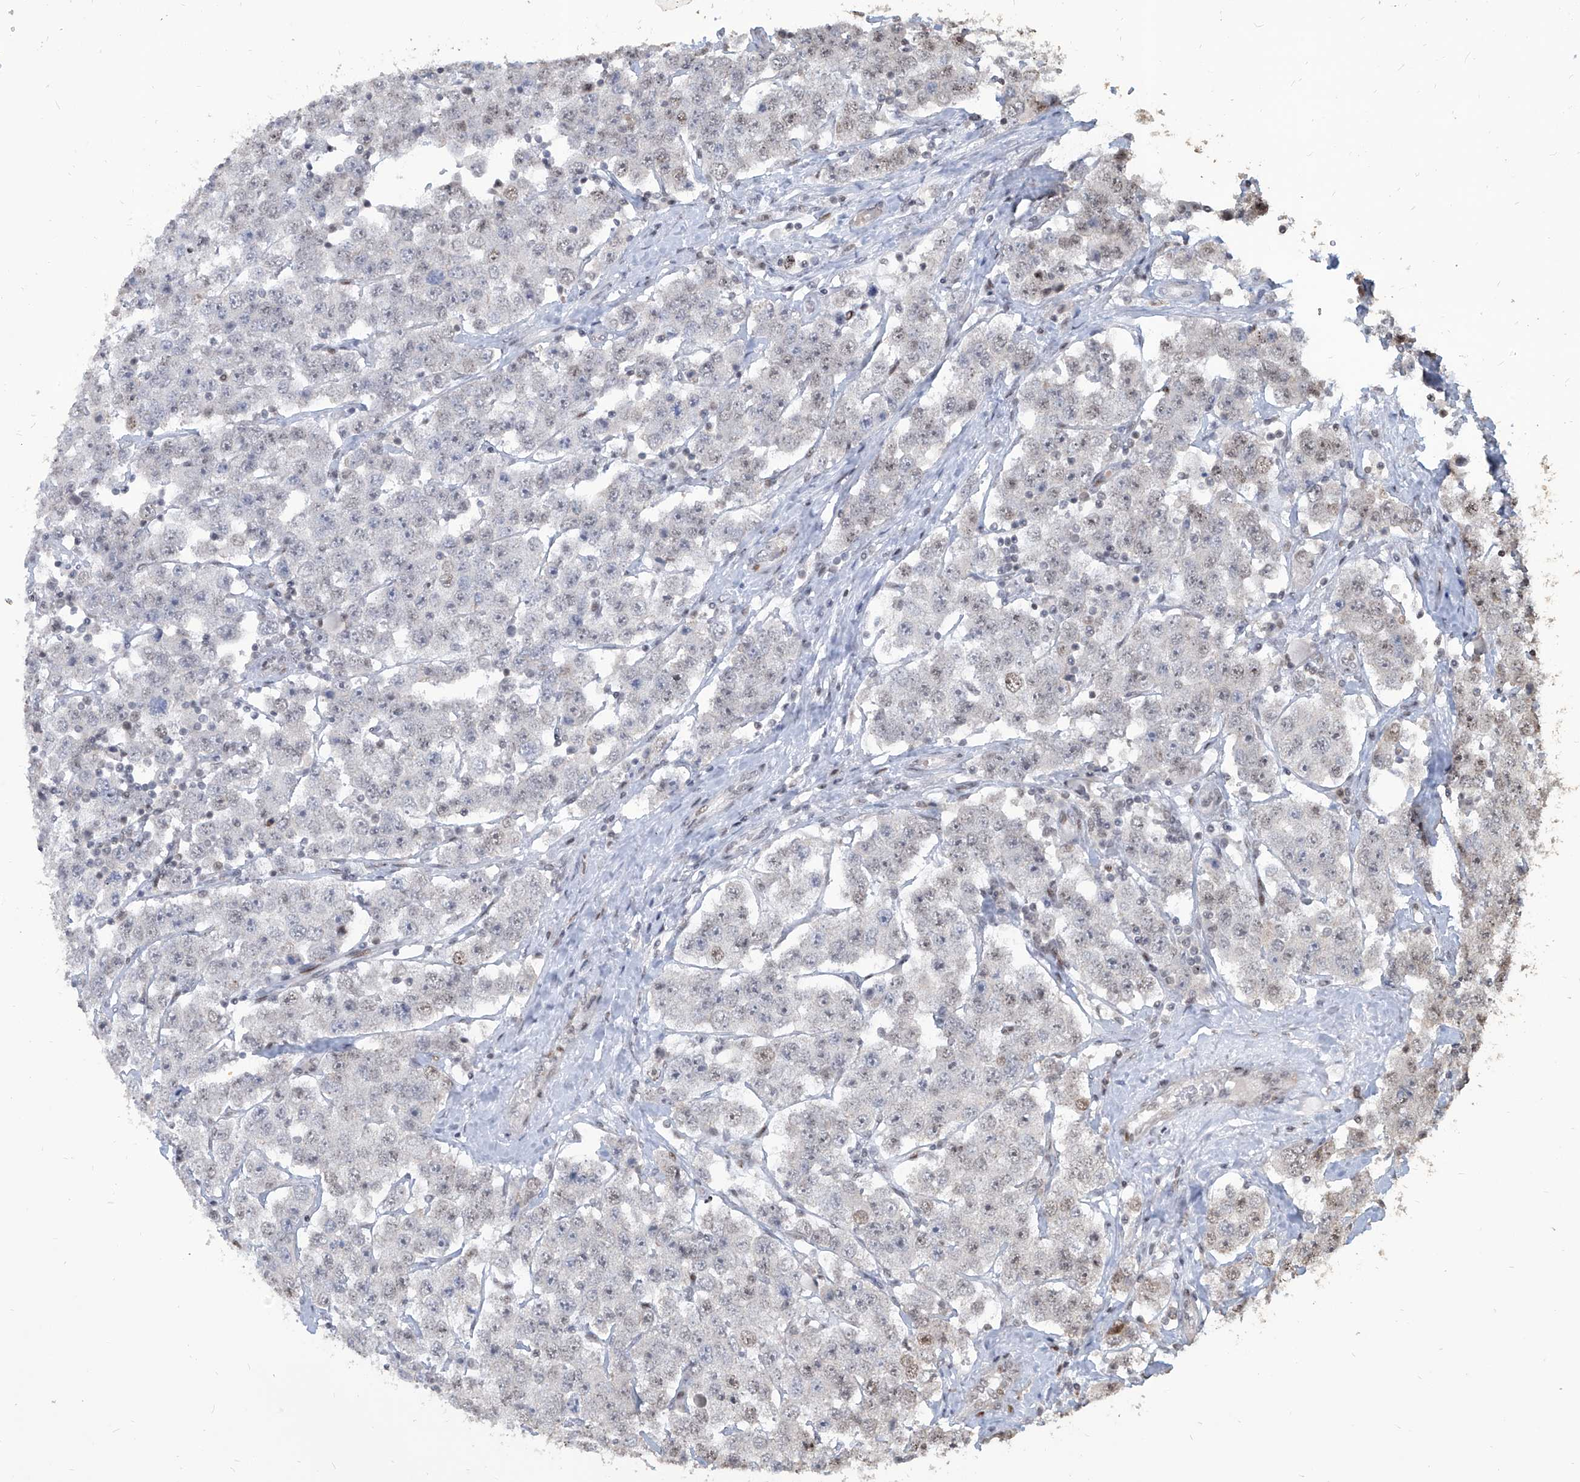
{"staining": {"intensity": "weak", "quantity": "<25%", "location": "nuclear"}, "tissue": "testis cancer", "cell_type": "Tumor cells", "image_type": "cancer", "snomed": [{"axis": "morphology", "description": "Seminoma, NOS"}, {"axis": "topography", "description": "Testis"}], "caption": "Human testis seminoma stained for a protein using immunohistochemistry (IHC) displays no expression in tumor cells.", "gene": "IRF2", "patient": {"sex": "male", "age": 28}}